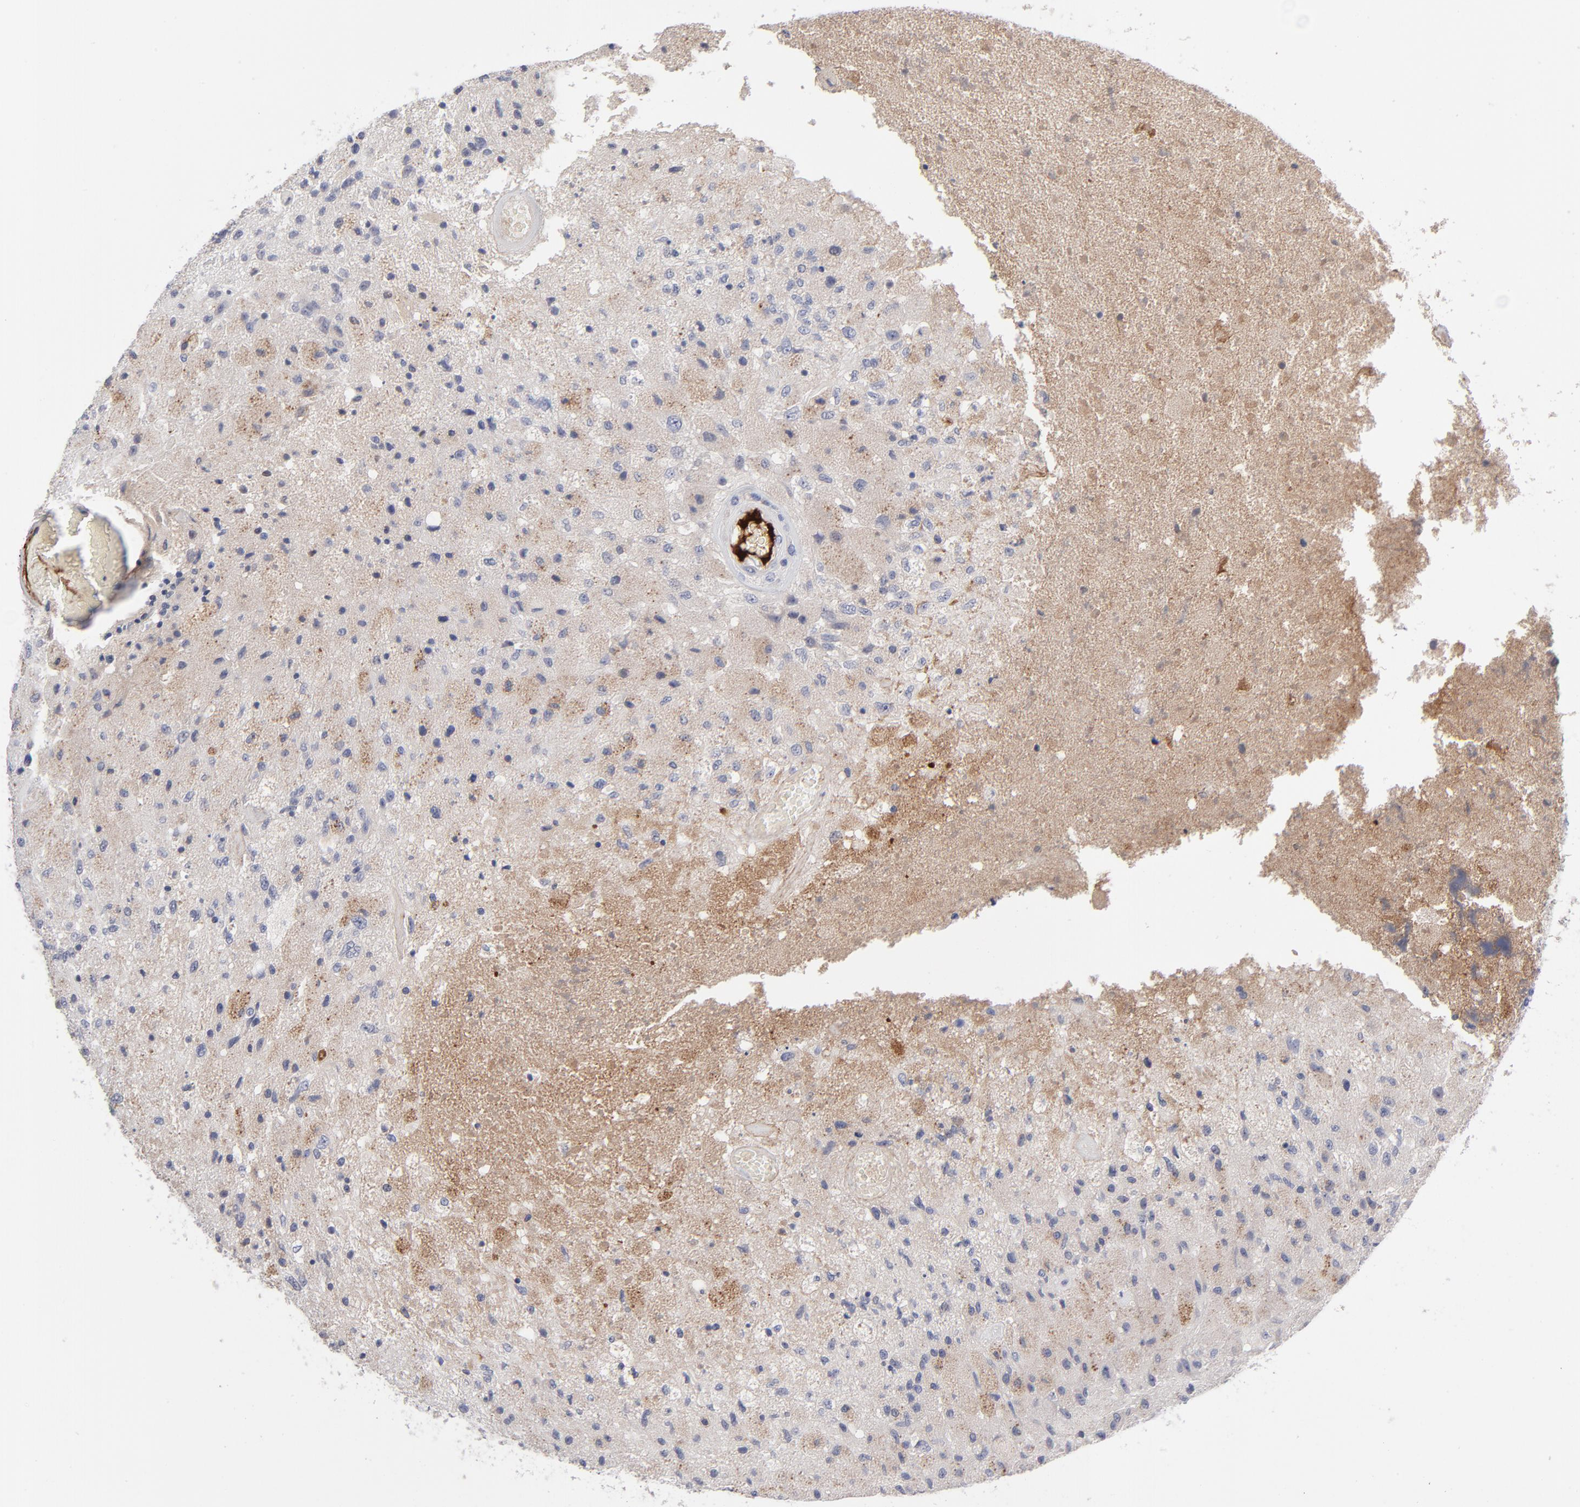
{"staining": {"intensity": "moderate", "quantity": "25%-75%", "location": "cytoplasmic/membranous"}, "tissue": "glioma", "cell_type": "Tumor cells", "image_type": "cancer", "snomed": [{"axis": "morphology", "description": "Normal tissue, NOS"}, {"axis": "morphology", "description": "Glioma, malignant, High grade"}, {"axis": "topography", "description": "Cerebral cortex"}], "caption": "Protein expression analysis of malignant glioma (high-grade) reveals moderate cytoplasmic/membranous positivity in about 25%-75% of tumor cells. (brown staining indicates protein expression, while blue staining denotes nuclei).", "gene": "CCR3", "patient": {"sex": "male", "age": 77}}